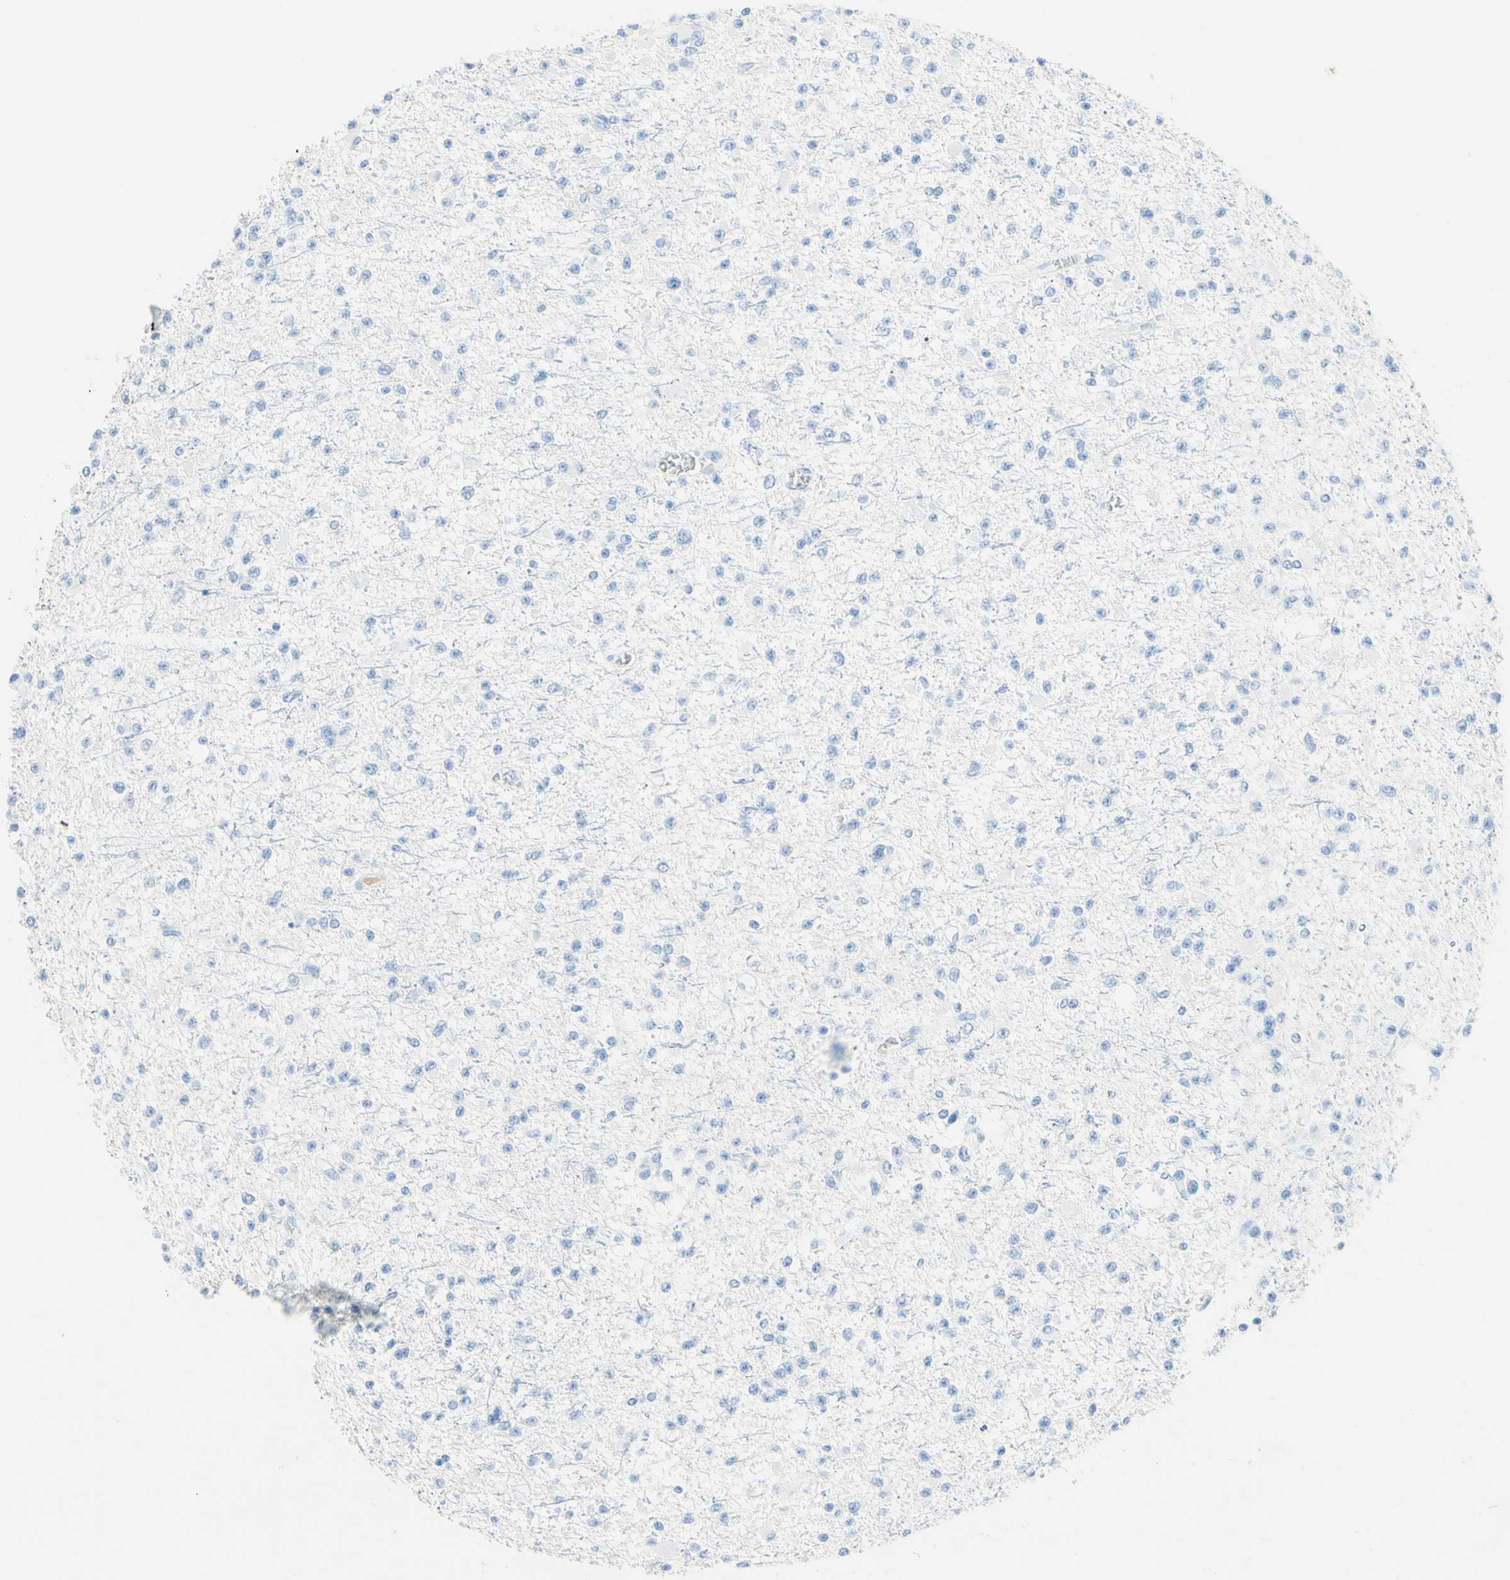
{"staining": {"intensity": "negative", "quantity": "none", "location": "none"}, "tissue": "glioma", "cell_type": "Tumor cells", "image_type": "cancer", "snomed": [{"axis": "morphology", "description": "Glioma, malignant, Low grade"}, {"axis": "topography", "description": "Brain"}], "caption": "Glioma was stained to show a protein in brown. There is no significant positivity in tumor cells. (DAB (3,3'-diaminobenzidine) IHC, high magnification).", "gene": "IL6ST", "patient": {"sex": "female", "age": 22}}